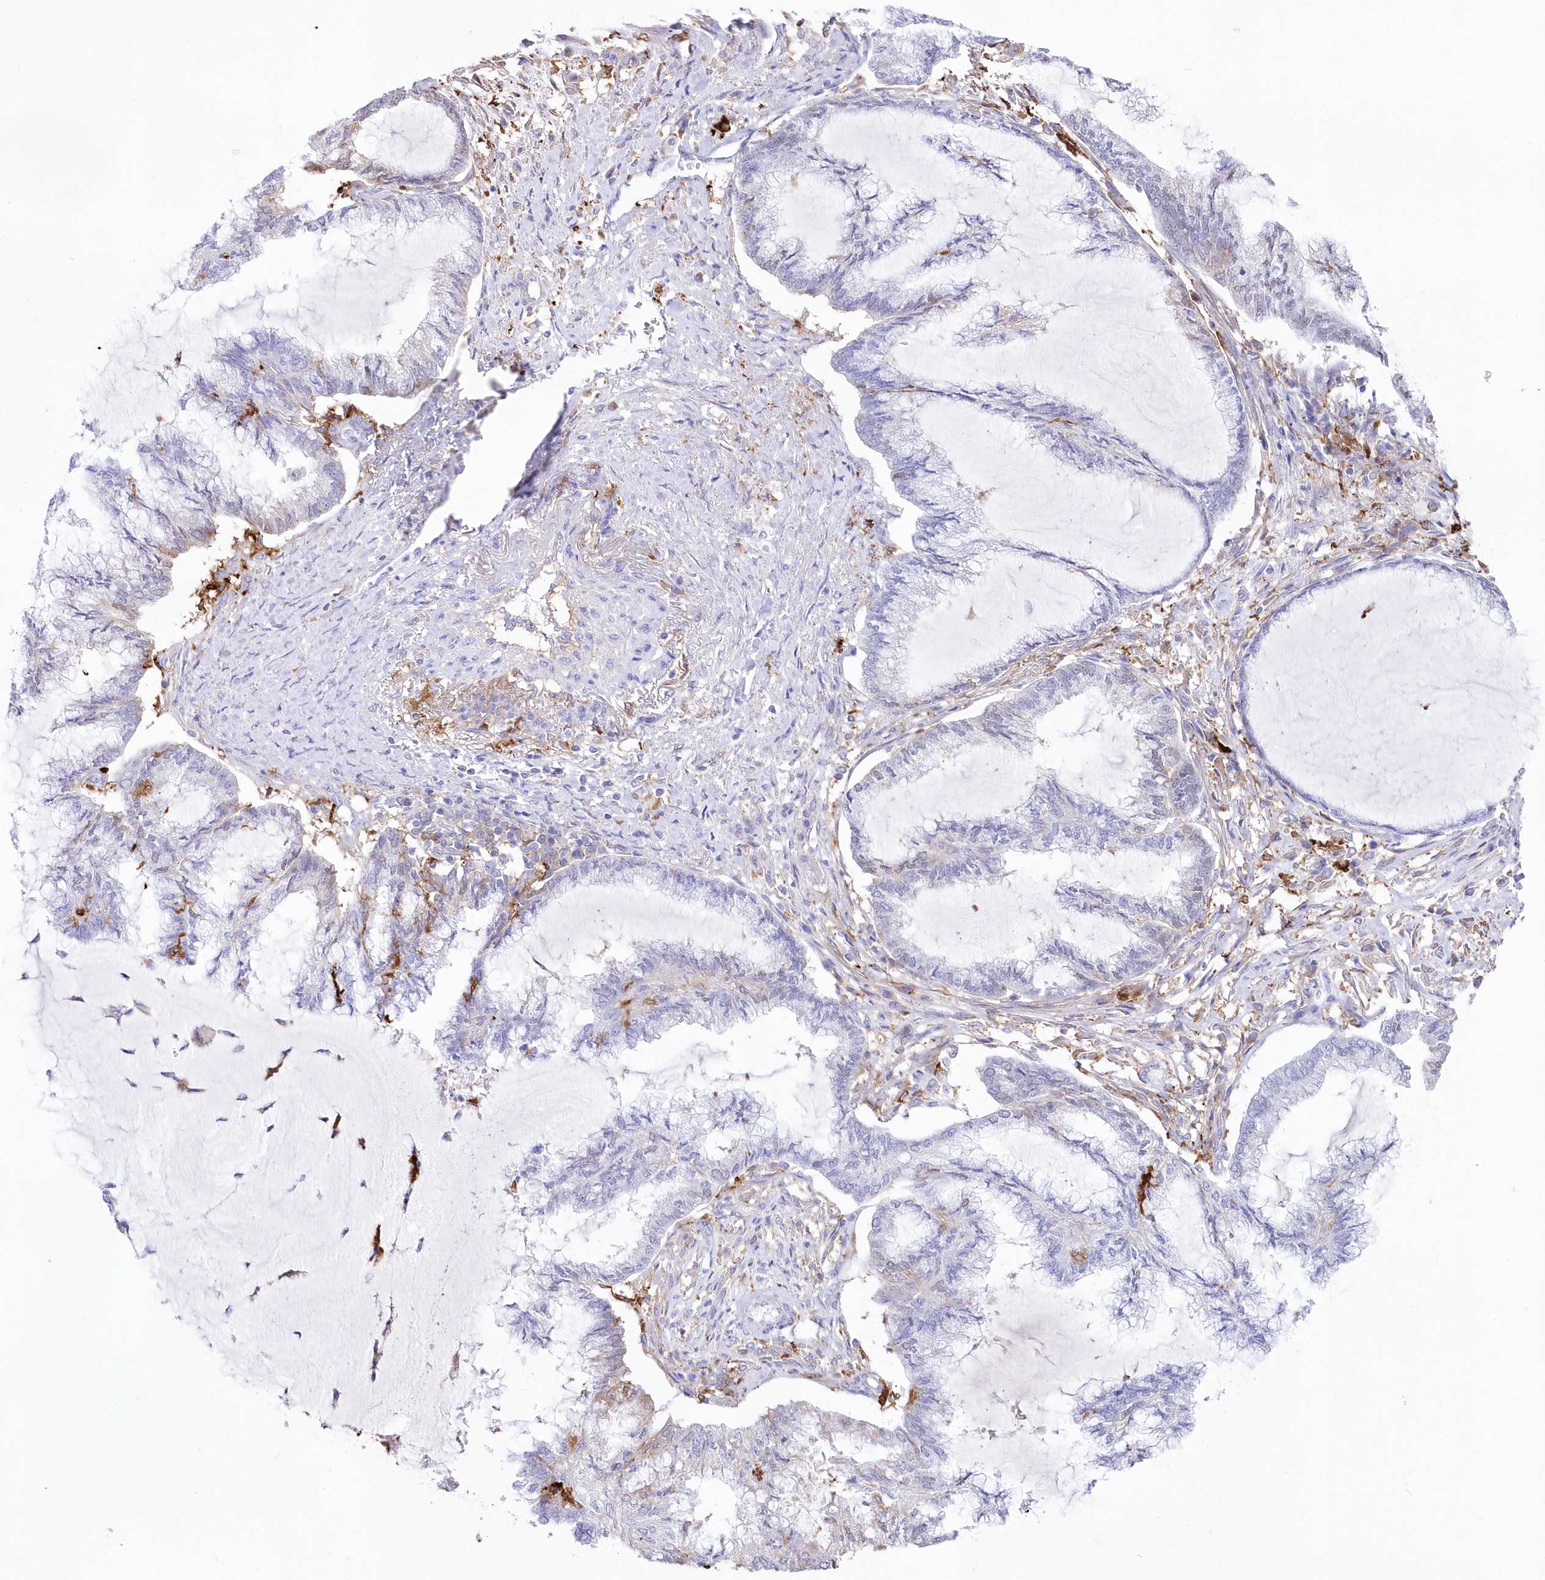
{"staining": {"intensity": "negative", "quantity": "none", "location": "none"}, "tissue": "endometrial cancer", "cell_type": "Tumor cells", "image_type": "cancer", "snomed": [{"axis": "morphology", "description": "Adenocarcinoma, NOS"}, {"axis": "topography", "description": "Endometrium"}], "caption": "Immunohistochemical staining of endometrial cancer (adenocarcinoma) exhibits no significant staining in tumor cells.", "gene": "DNAJC19", "patient": {"sex": "female", "age": 86}}